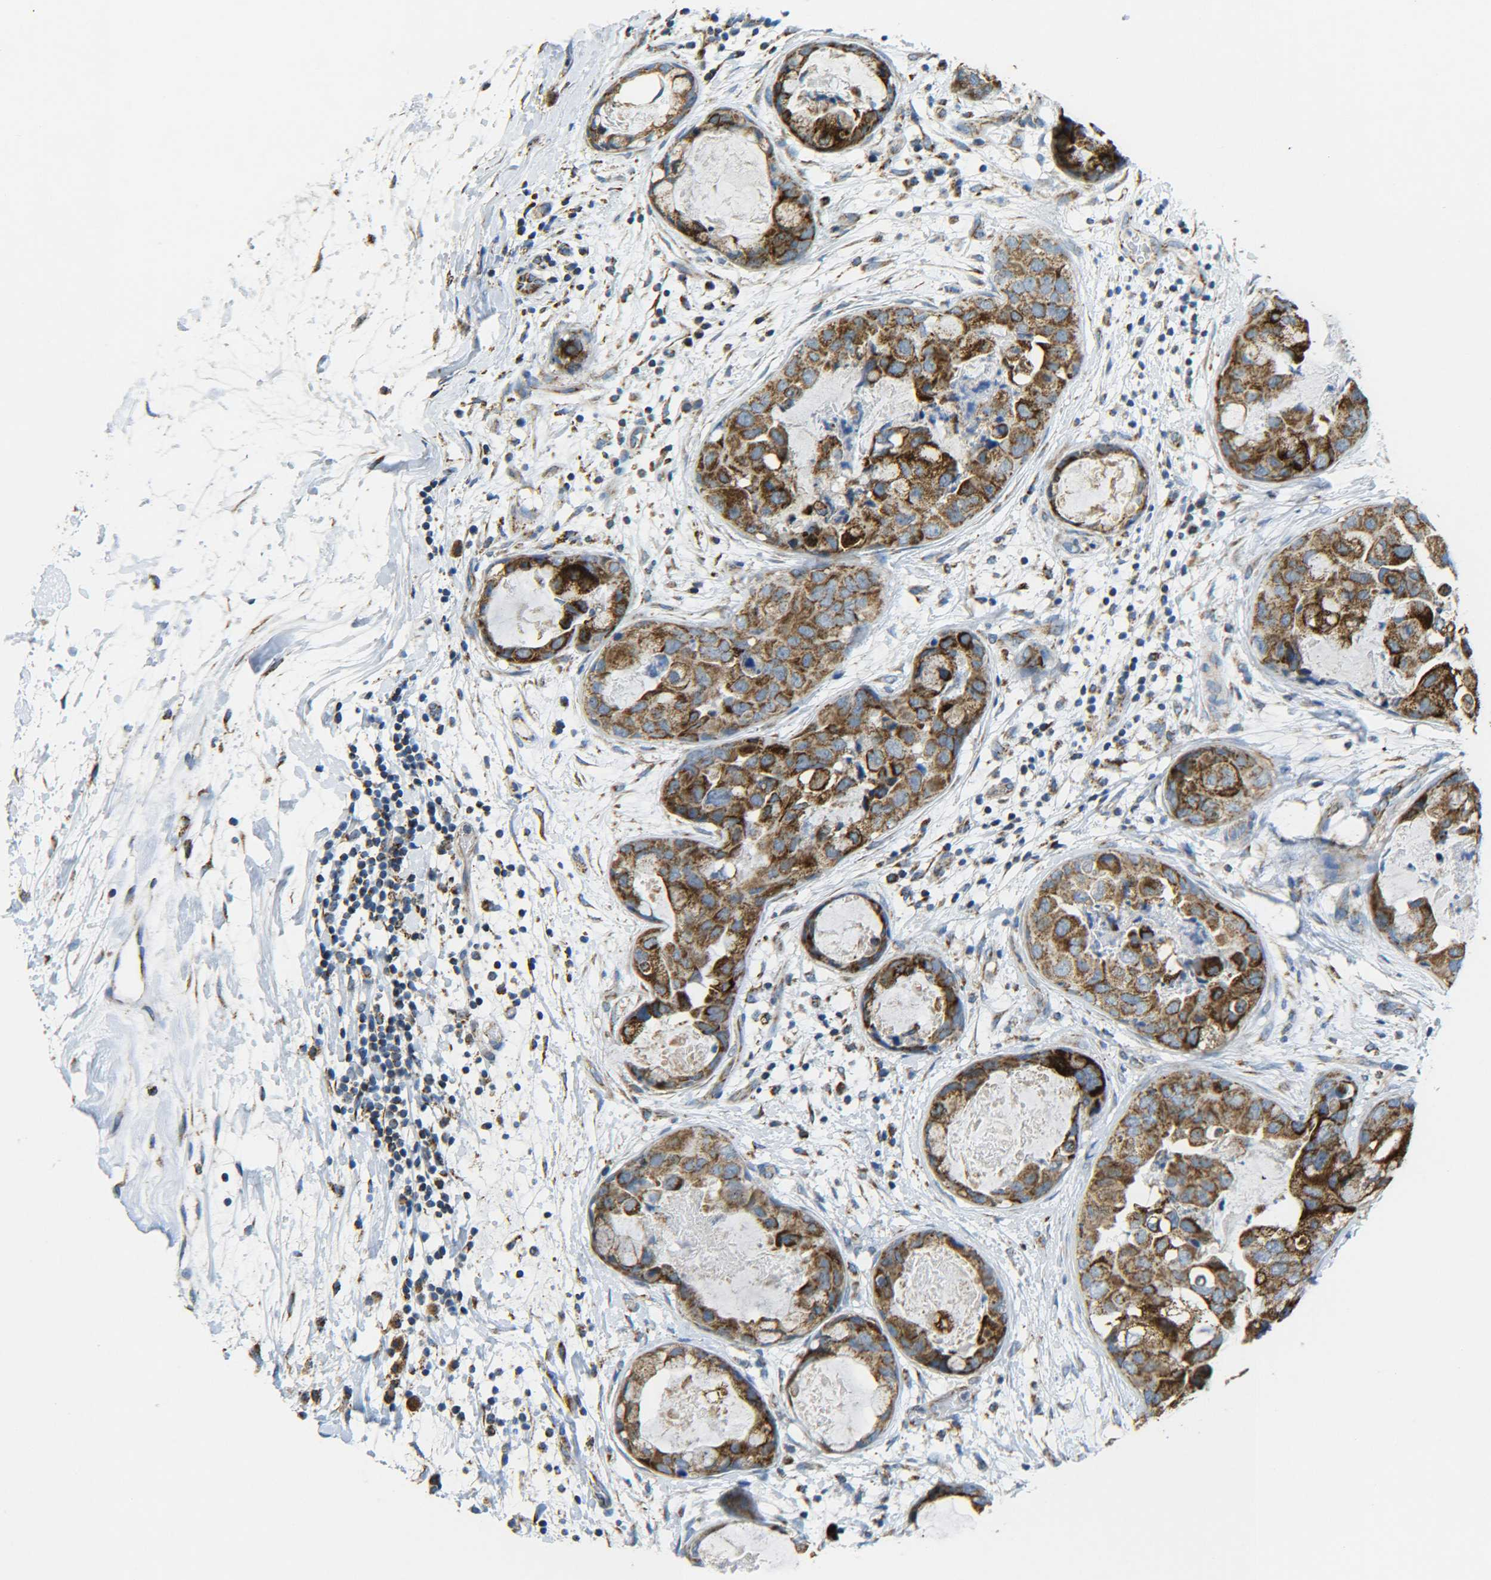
{"staining": {"intensity": "strong", "quantity": ">75%", "location": "cytoplasmic/membranous"}, "tissue": "breast cancer", "cell_type": "Tumor cells", "image_type": "cancer", "snomed": [{"axis": "morphology", "description": "Duct carcinoma"}, {"axis": "topography", "description": "Breast"}], "caption": "Breast cancer stained with a brown dye displays strong cytoplasmic/membranous positive expression in approximately >75% of tumor cells.", "gene": "CYB5R1", "patient": {"sex": "female", "age": 40}}